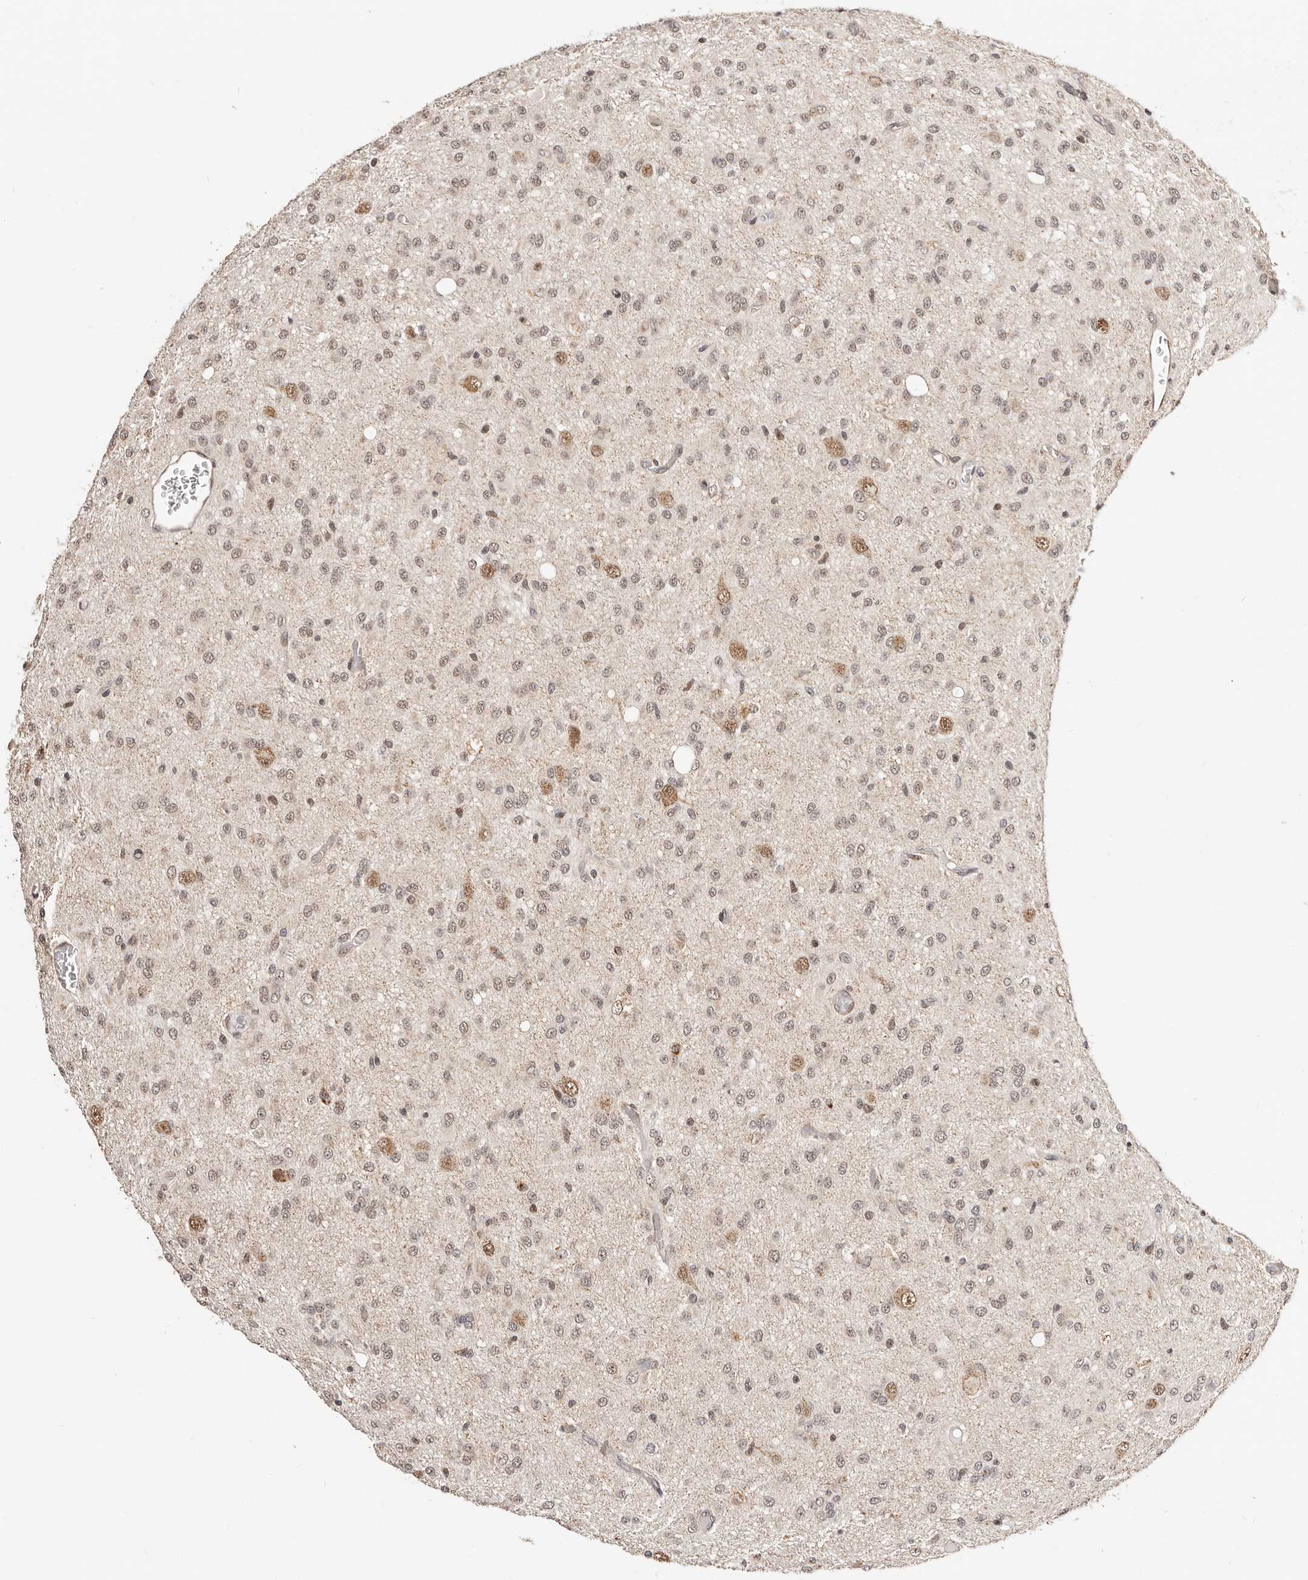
{"staining": {"intensity": "moderate", "quantity": "25%-75%", "location": "nuclear"}, "tissue": "glioma", "cell_type": "Tumor cells", "image_type": "cancer", "snomed": [{"axis": "morphology", "description": "Glioma, malignant, High grade"}, {"axis": "topography", "description": "Brain"}], "caption": "A high-resolution image shows IHC staining of glioma, which reveals moderate nuclear staining in about 25%-75% of tumor cells.", "gene": "CTNNBL1", "patient": {"sex": "female", "age": 59}}